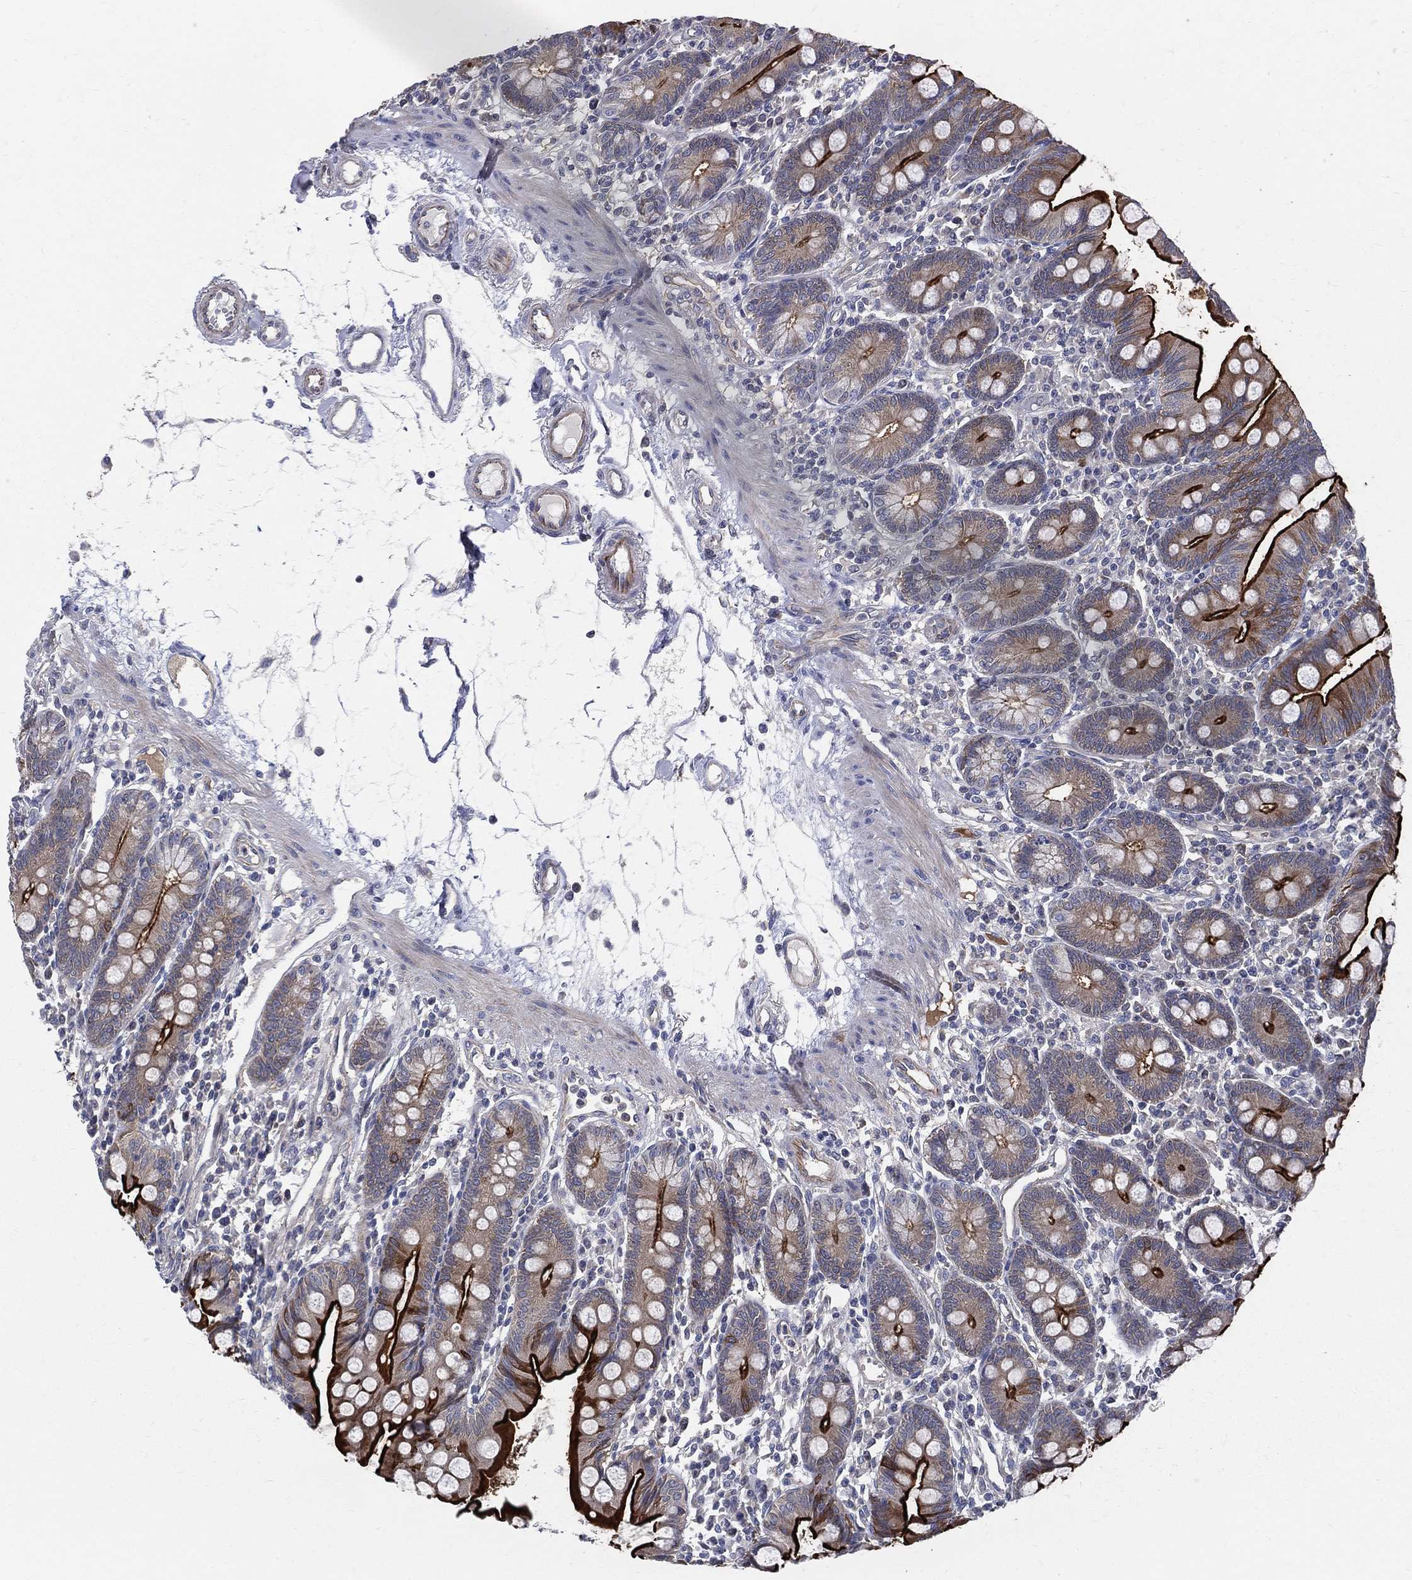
{"staining": {"intensity": "strong", "quantity": "25%-75%", "location": "cytoplasmic/membranous"}, "tissue": "small intestine", "cell_type": "Glandular cells", "image_type": "normal", "snomed": [{"axis": "morphology", "description": "Normal tissue, NOS"}, {"axis": "topography", "description": "Small intestine"}], "caption": "The photomicrograph exhibits immunohistochemical staining of normal small intestine. There is strong cytoplasmic/membranous positivity is present in approximately 25%-75% of glandular cells.", "gene": "POMZP3", "patient": {"sex": "male", "age": 88}}